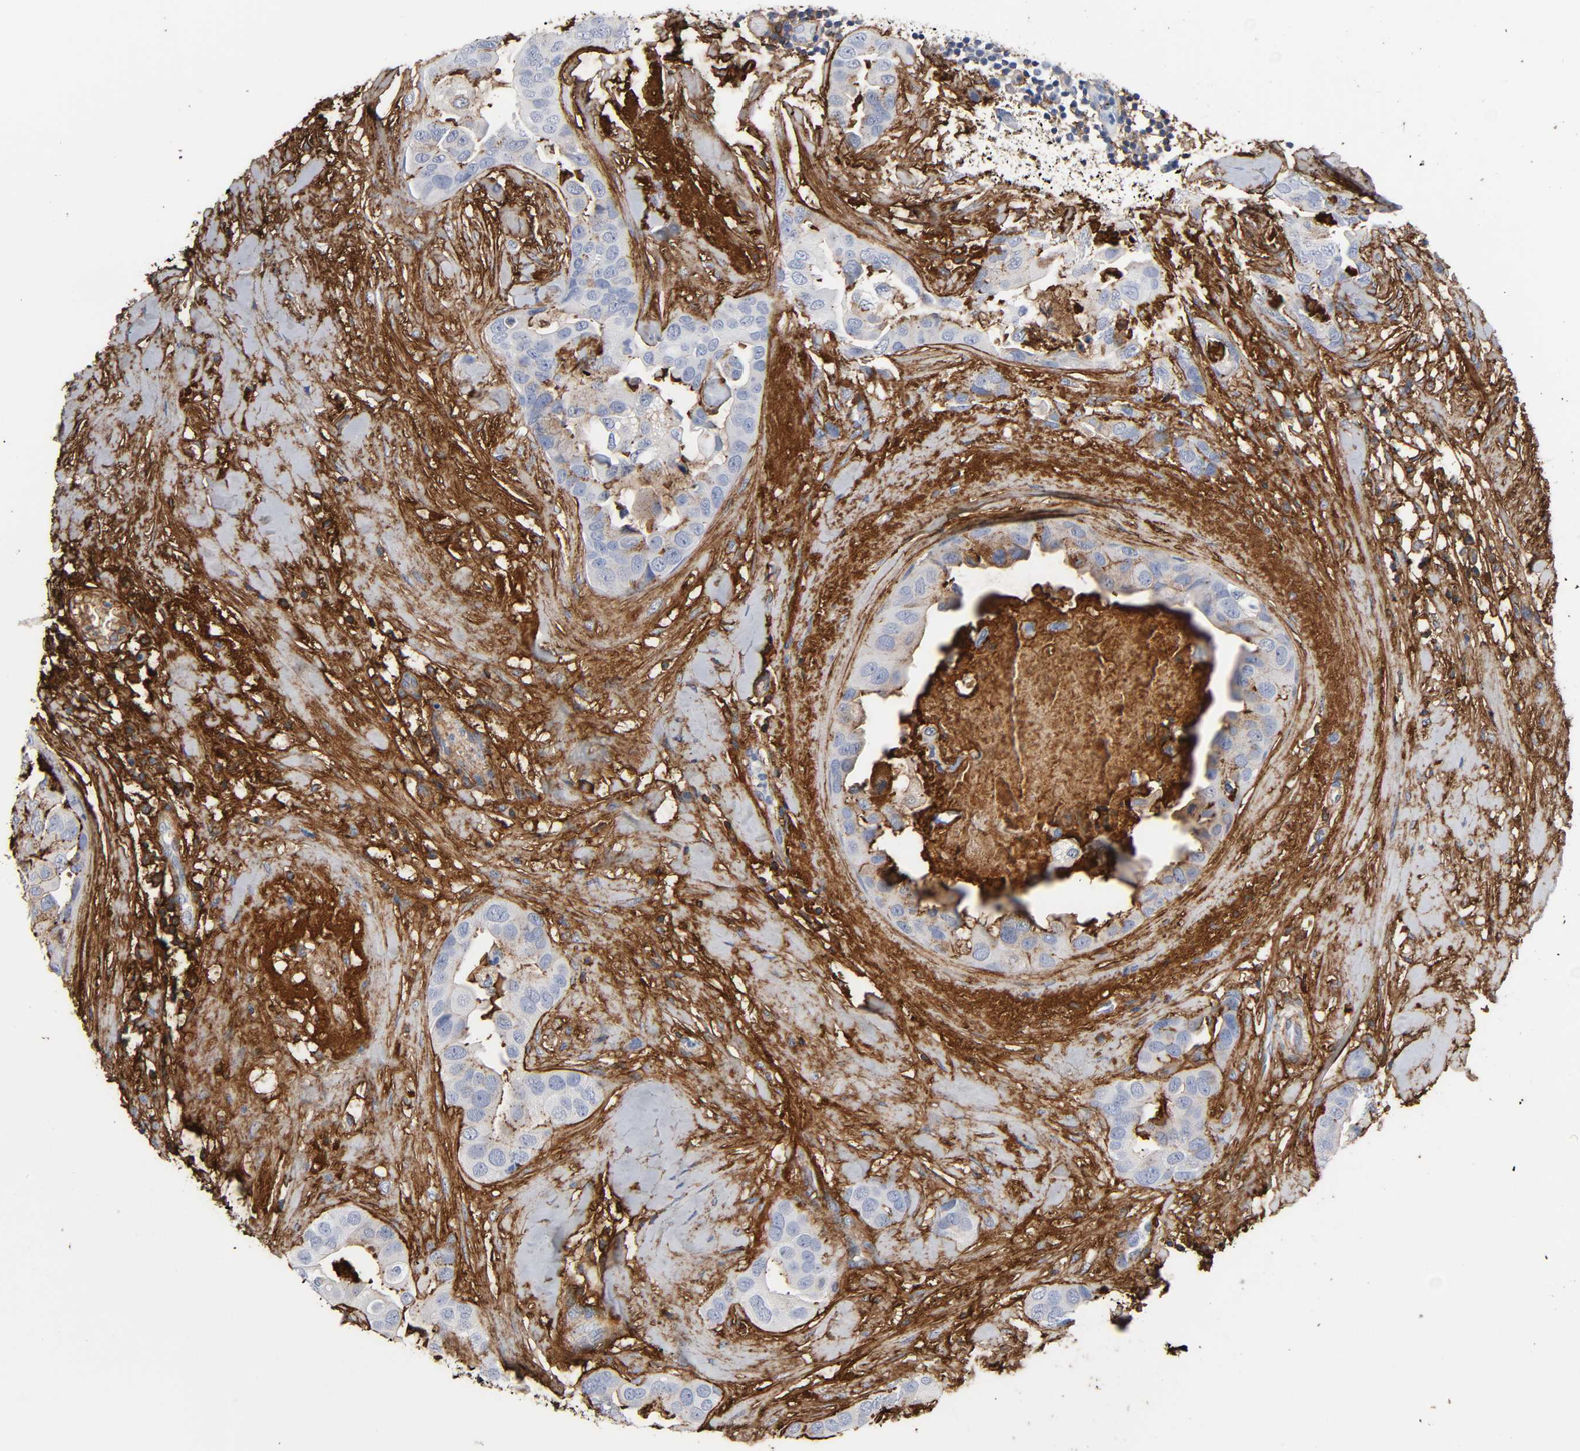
{"staining": {"intensity": "negative", "quantity": "none", "location": "none"}, "tissue": "breast cancer", "cell_type": "Tumor cells", "image_type": "cancer", "snomed": [{"axis": "morphology", "description": "Duct carcinoma"}, {"axis": "topography", "description": "Breast"}], "caption": "Immunohistochemical staining of breast intraductal carcinoma displays no significant positivity in tumor cells.", "gene": "FBLN1", "patient": {"sex": "female", "age": 40}}